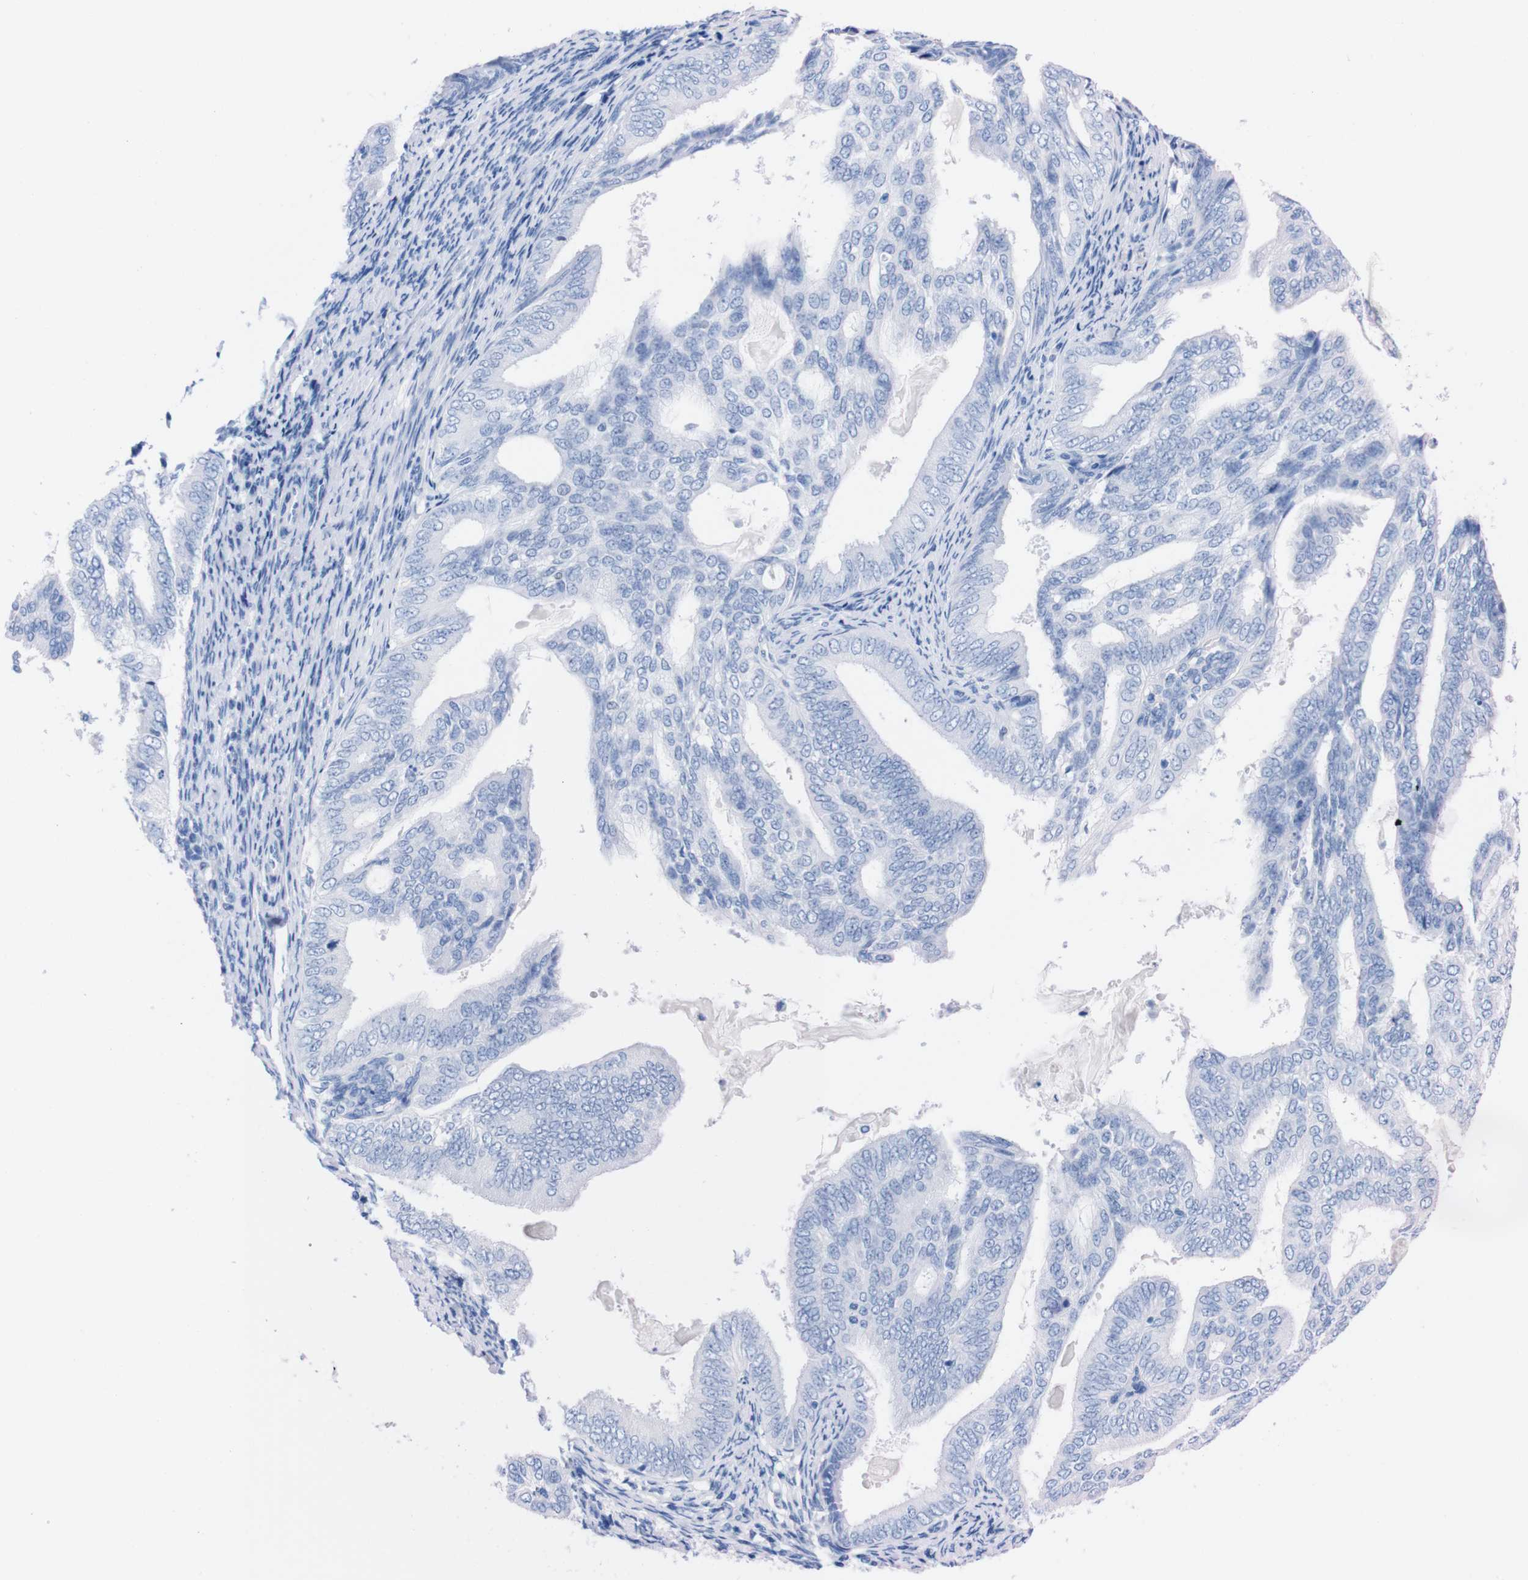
{"staining": {"intensity": "negative", "quantity": "none", "location": "none"}, "tissue": "endometrial cancer", "cell_type": "Tumor cells", "image_type": "cancer", "snomed": [{"axis": "morphology", "description": "Adenocarcinoma, NOS"}, {"axis": "topography", "description": "Endometrium"}], "caption": "A histopathology image of endometrial cancer stained for a protein demonstrates no brown staining in tumor cells. The staining was performed using DAB to visualize the protein expression in brown, while the nuclei were stained in blue with hematoxylin (Magnification: 20x).", "gene": "P2RY12", "patient": {"sex": "female", "age": 58}}